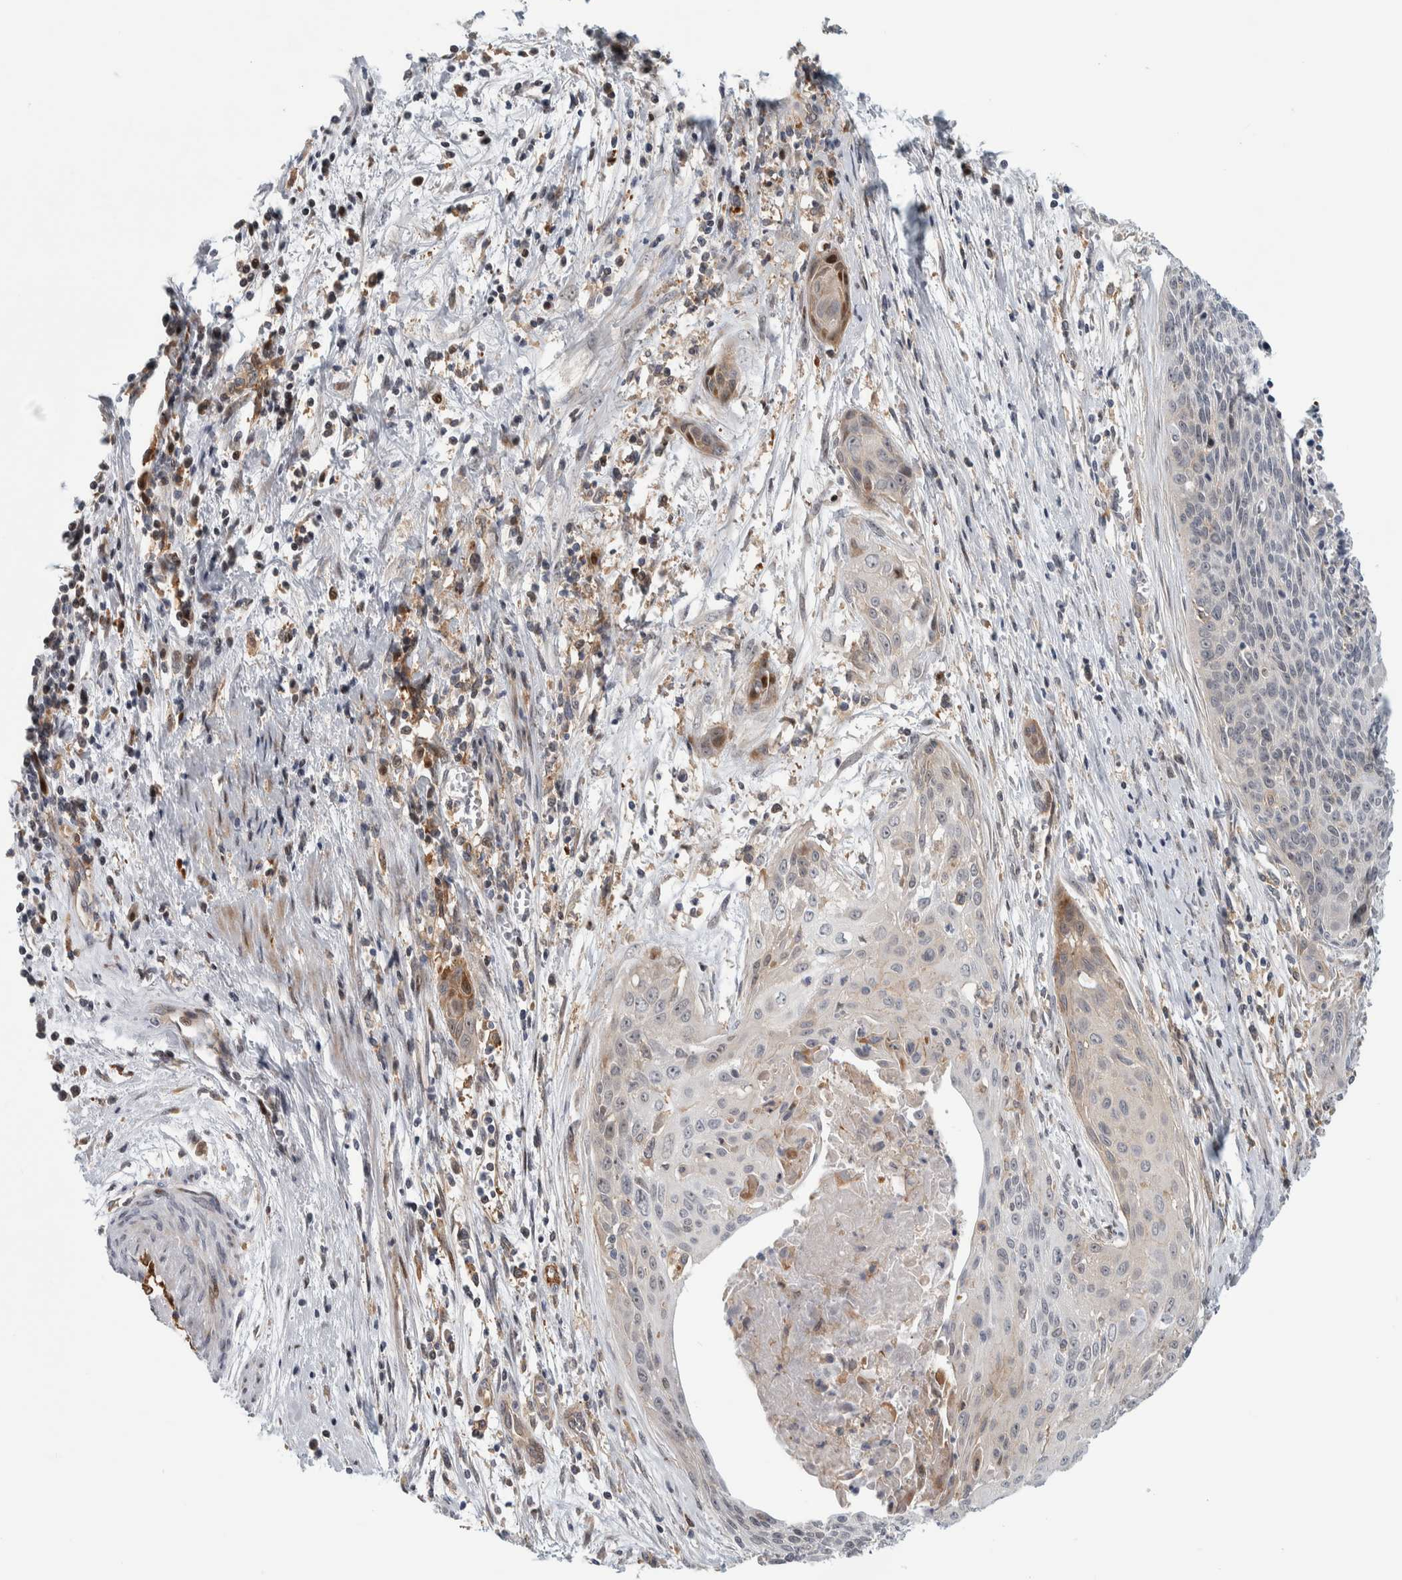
{"staining": {"intensity": "weak", "quantity": "<25%", "location": "cytoplasmic/membranous,nuclear"}, "tissue": "cervical cancer", "cell_type": "Tumor cells", "image_type": "cancer", "snomed": [{"axis": "morphology", "description": "Squamous cell carcinoma, NOS"}, {"axis": "topography", "description": "Cervix"}], "caption": "Histopathology image shows no protein expression in tumor cells of cervical cancer (squamous cell carcinoma) tissue.", "gene": "MSL1", "patient": {"sex": "female", "age": 55}}